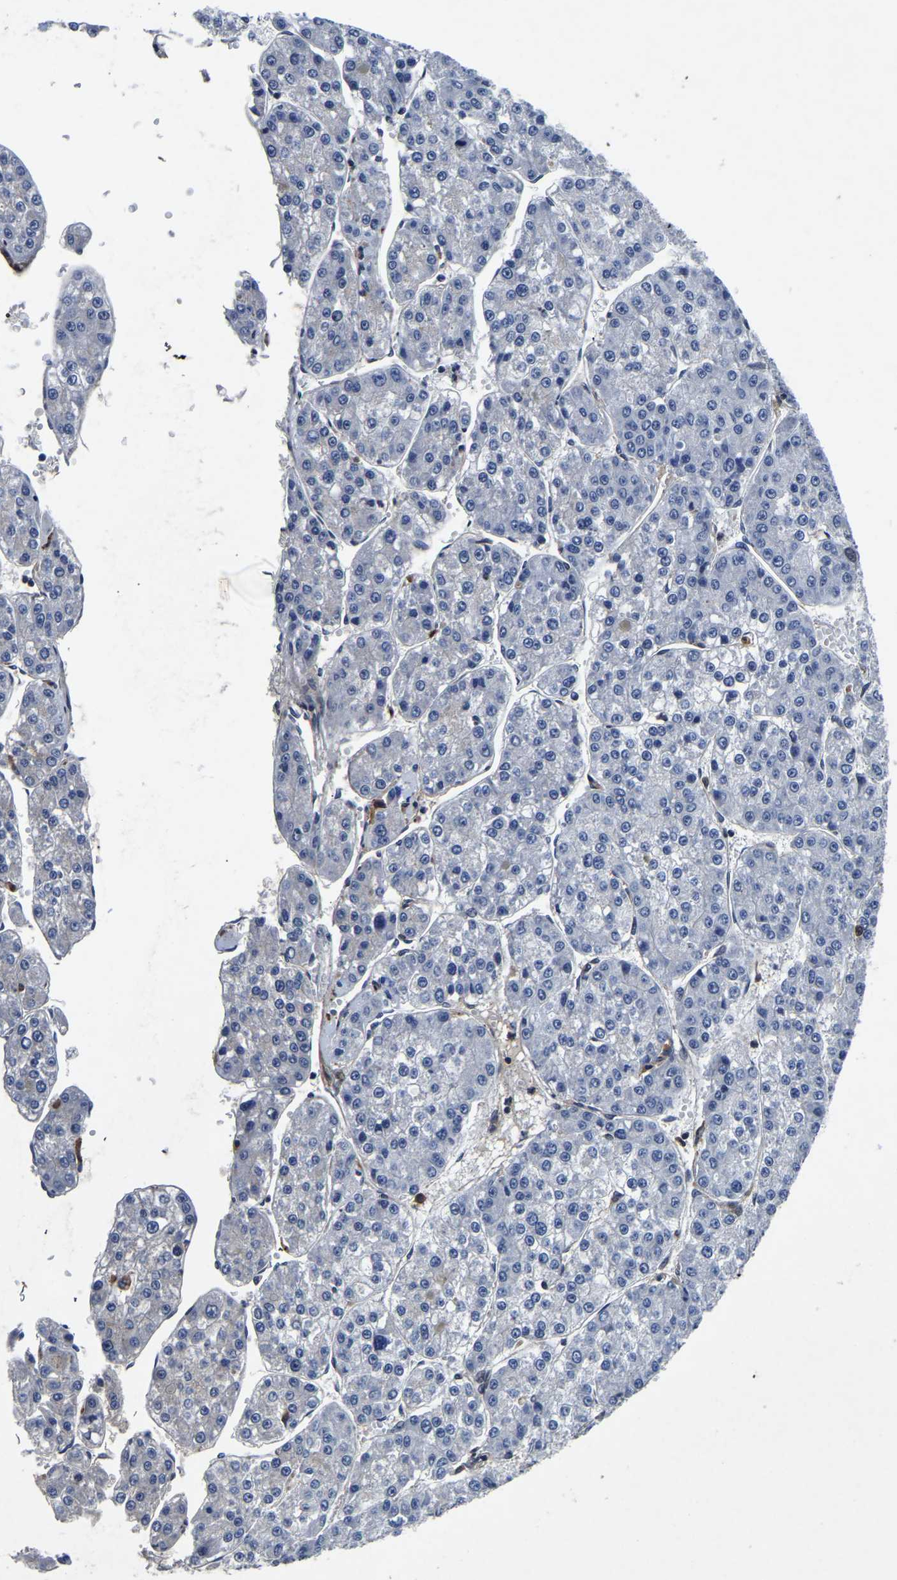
{"staining": {"intensity": "negative", "quantity": "none", "location": "none"}, "tissue": "liver cancer", "cell_type": "Tumor cells", "image_type": "cancer", "snomed": [{"axis": "morphology", "description": "Carcinoma, Hepatocellular, NOS"}, {"axis": "topography", "description": "Liver"}], "caption": "There is no significant expression in tumor cells of hepatocellular carcinoma (liver). The staining is performed using DAB brown chromogen with nuclei counter-stained in using hematoxylin.", "gene": "FGD5", "patient": {"sex": "female", "age": 73}}